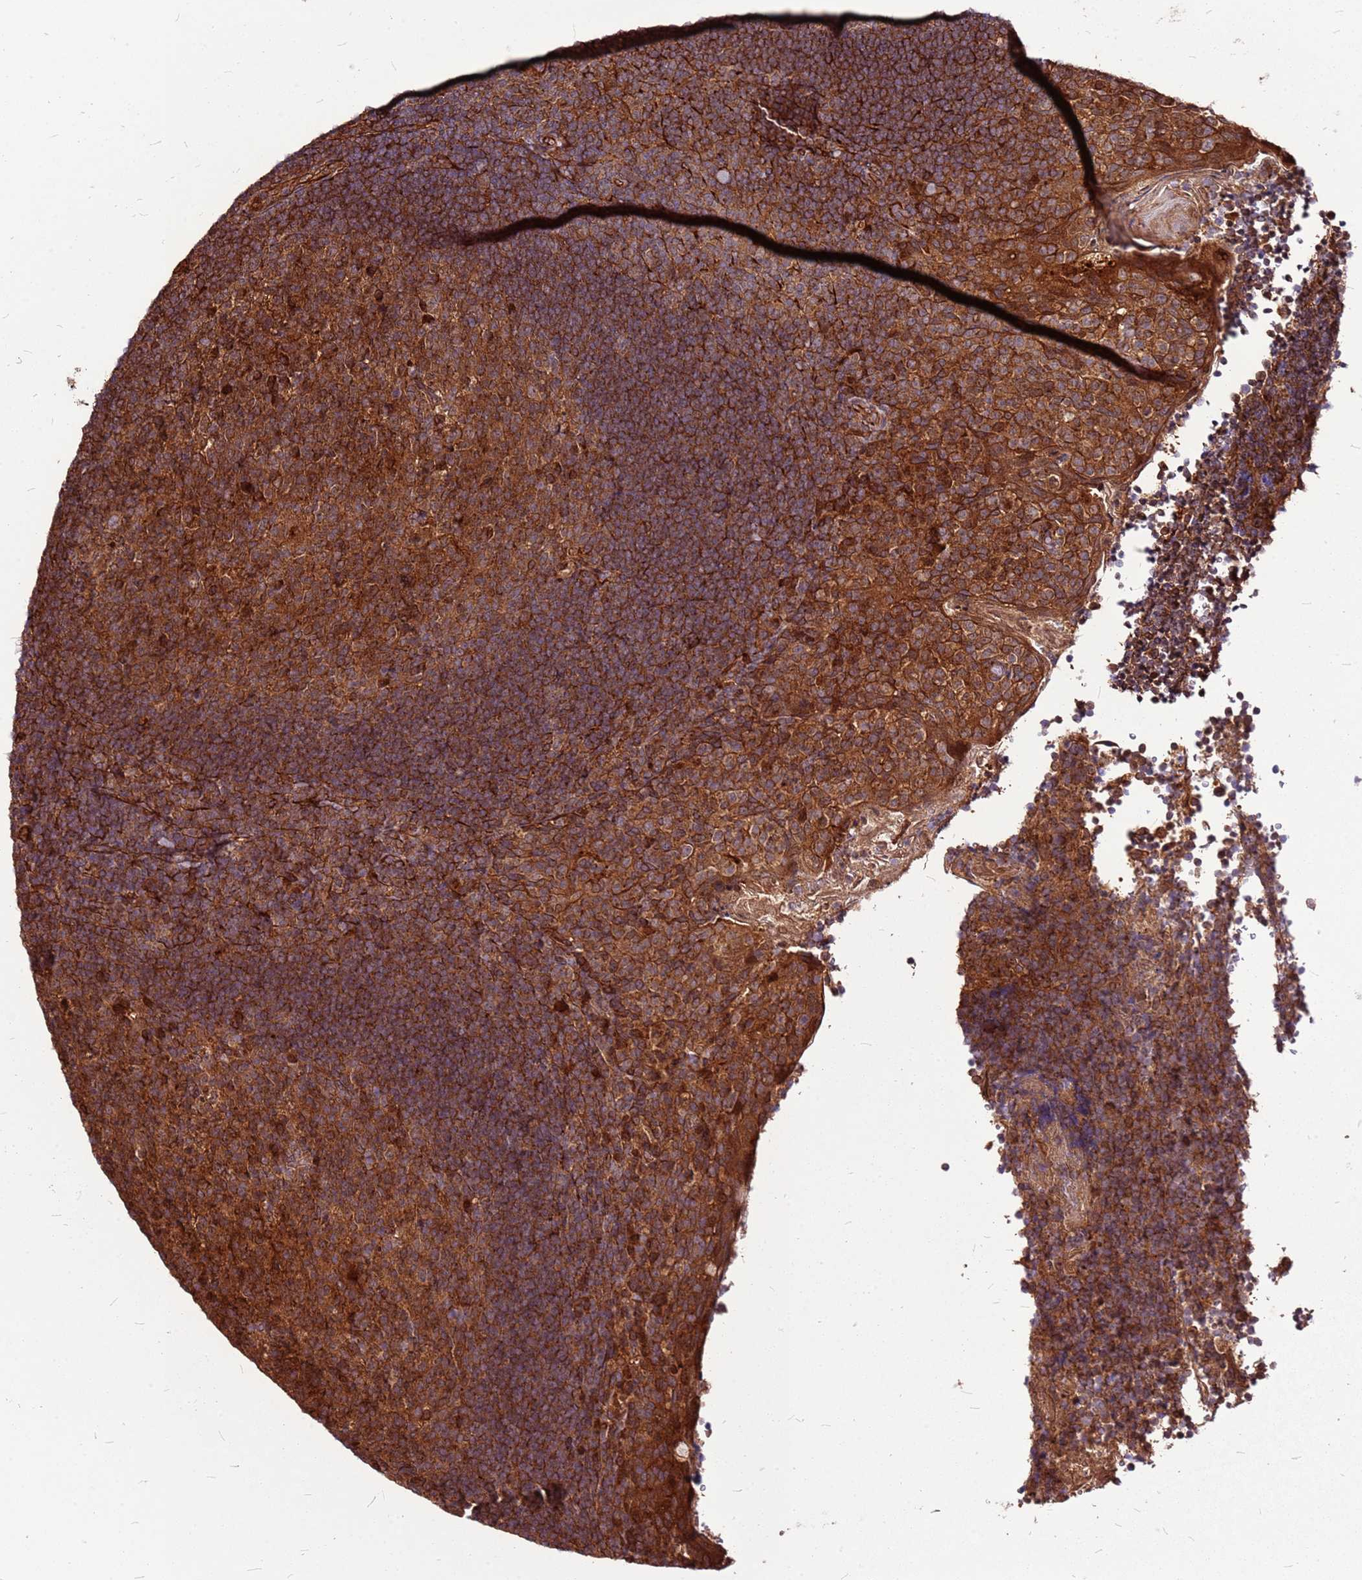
{"staining": {"intensity": "strong", "quantity": ">75%", "location": "cytoplasmic/membranous"}, "tissue": "tonsil", "cell_type": "Germinal center cells", "image_type": "normal", "snomed": [{"axis": "morphology", "description": "Normal tissue, NOS"}, {"axis": "topography", "description": "Tonsil"}], "caption": "Human tonsil stained with a brown dye shows strong cytoplasmic/membranous positive positivity in approximately >75% of germinal center cells.", "gene": "LYPLAL1", "patient": {"sex": "female", "age": 10}}